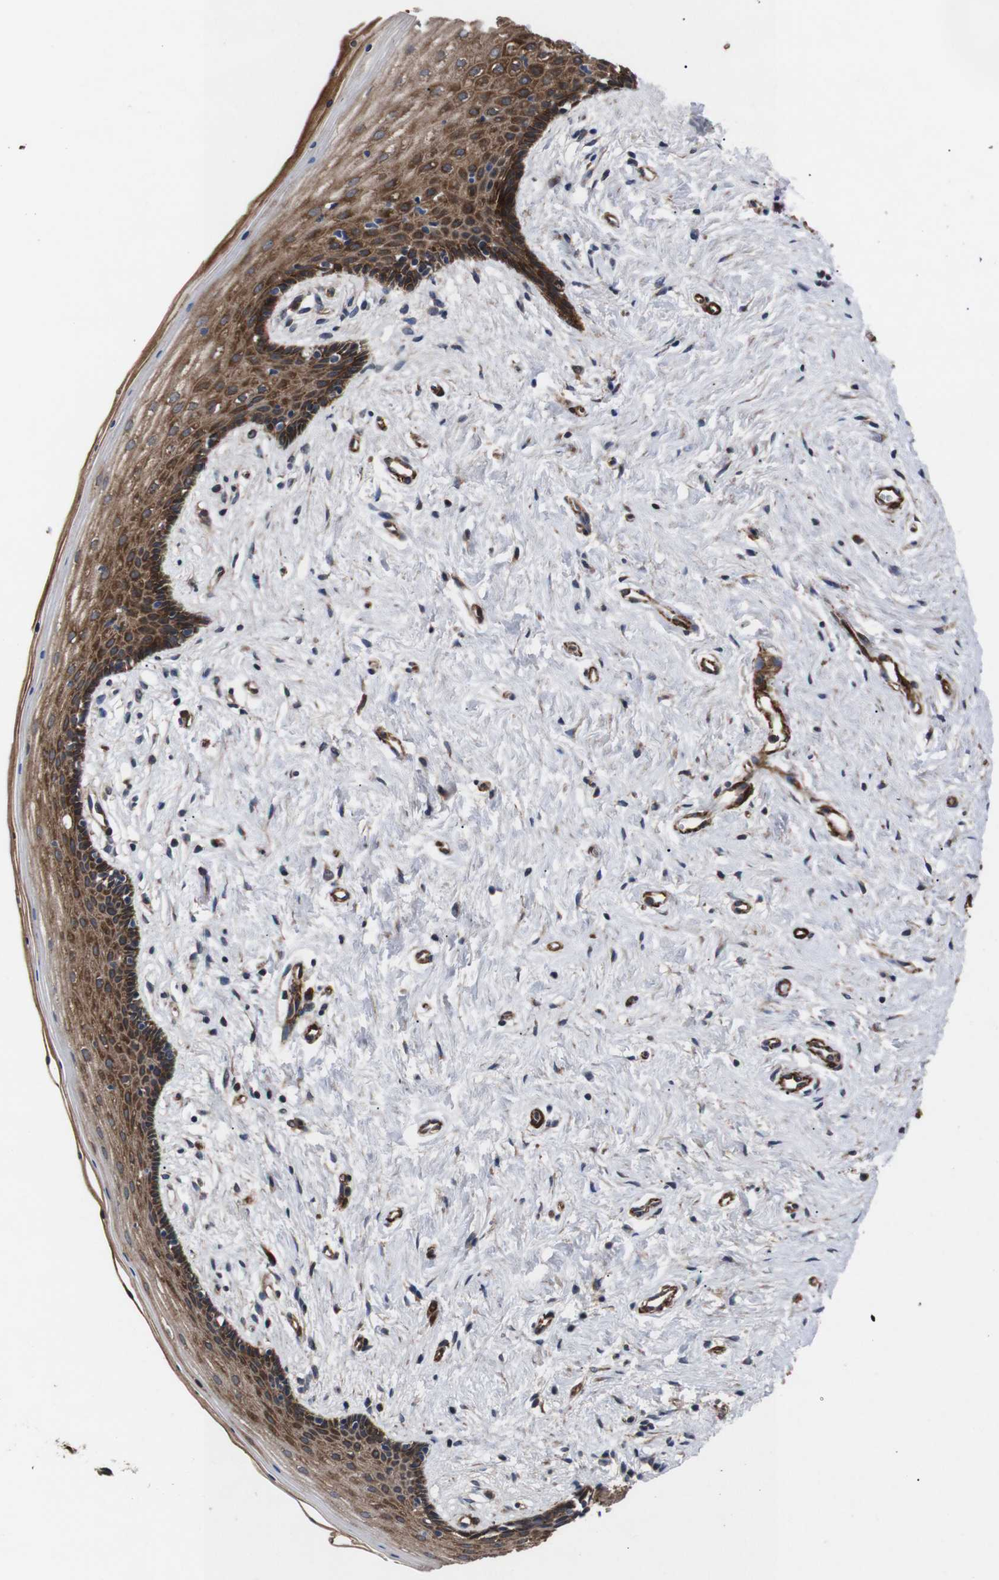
{"staining": {"intensity": "strong", "quantity": ">75%", "location": "cytoplasmic/membranous"}, "tissue": "vagina", "cell_type": "Squamous epithelial cells", "image_type": "normal", "snomed": [{"axis": "morphology", "description": "Normal tissue, NOS"}, {"axis": "topography", "description": "Vagina"}], "caption": "Vagina stained with DAB (3,3'-diaminobenzidine) immunohistochemistry displays high levels of strong cytoplasmic/membranous expression in about >75% of squamous epithelial cells. (Stains: DAB (3,3'-diaminobenzidine) in brown, nuclei in blue, Microscopy: brightfield microscopy at high magnification).", "gene": "PAWR", "patient": {"sex": "female", "age": 44}}